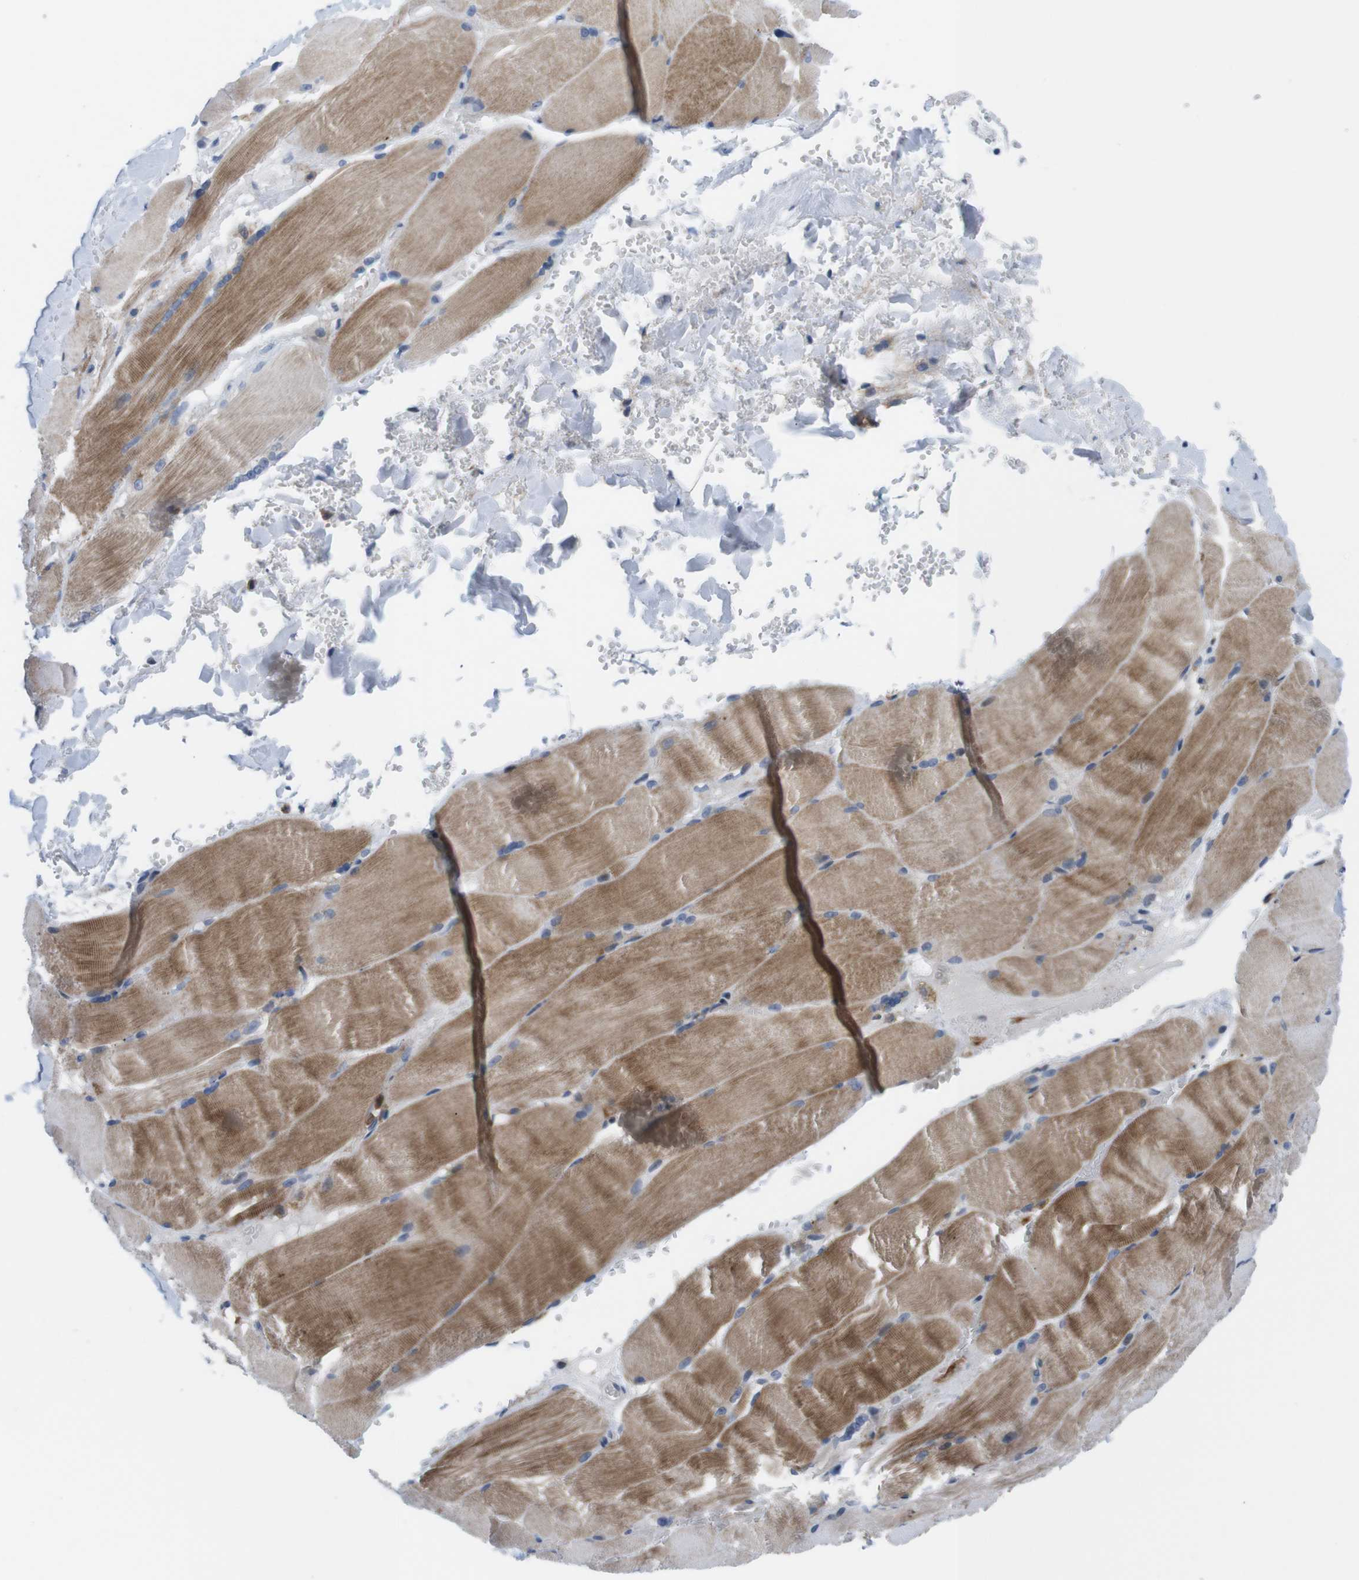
{"staining": {"intensity": "moderate", "quantity": ">75%", "location": "cytoplasmic/membranous"}, "tissue": "skeletal muscle", "cell_type": "Myocytes", "image_type": "normal", "snomed": [{"axis": "morphology", "description": "Normal tissue, NOS"}, {"axis": "topography", "description": "Skin"}, {"axis": "topography", "description": "Skeletal muscle"}], "caption": "A photomicrograph of human skeletal muscle stained for a protein demonstrates moderate cytoplasmic/membranous brown staining in myocytes. (DAB (3,3'-diaminobenzidine) IHC, brown staining for protein, blue staining for nuclei).", "gene": "CD300C", "patient": {"sex": "male", "age": 83}}